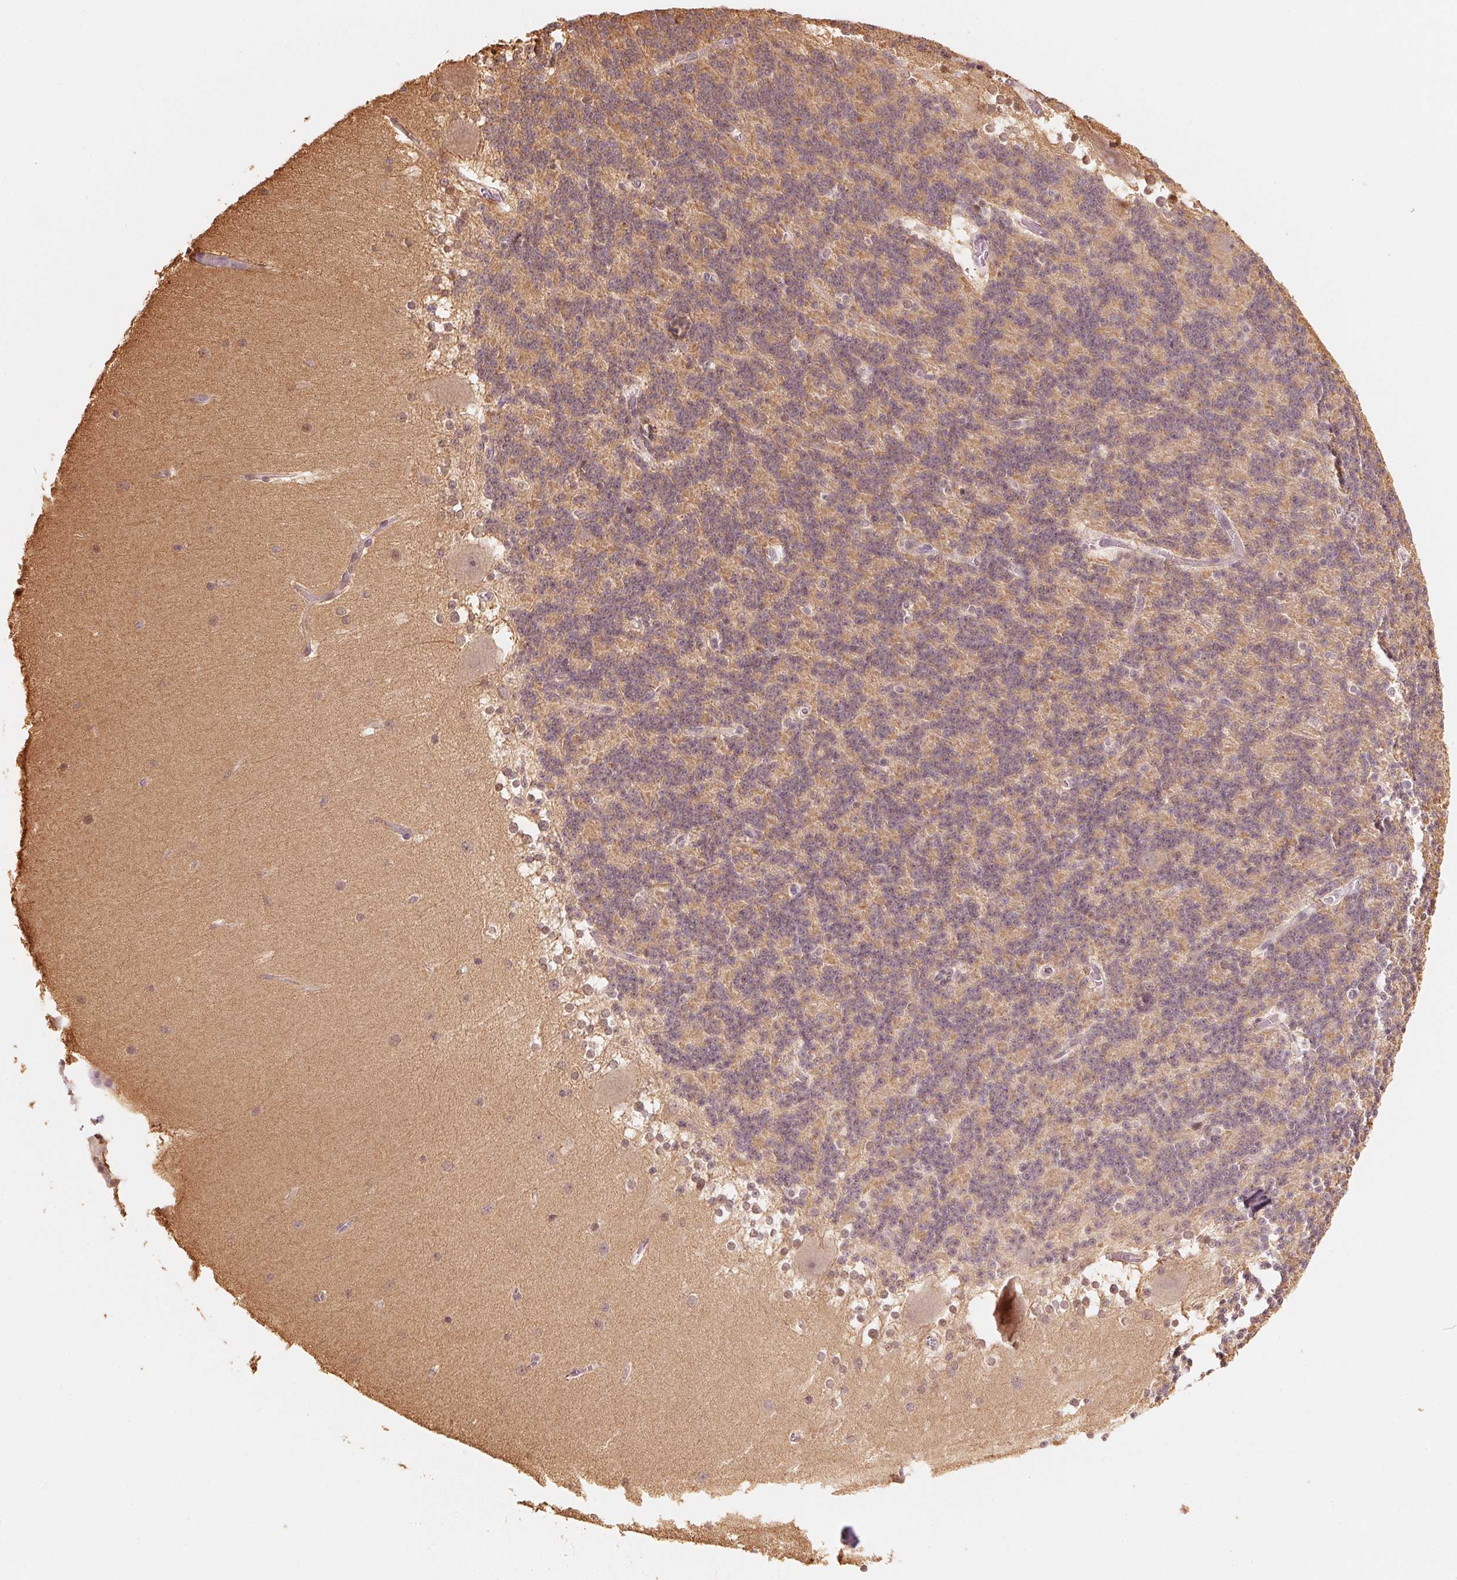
{"staining": {"intensity": "weak", "quantity": "25%-75%", "location": "cytoplasmic/membranous"}, "tissue": "cerebellum", "cell_type": "Cells in granular layer", "image_type": "normal", "snomed": [{"axis": "morphology", "description": "Normal tissue, NOS"}, {"axis": "topography", "description": "Cerebellum"}], "caption": "Human cerebellum stained for a protein (brown) reveals weak cytoplasmic/membranous positive expression in about 25%-75% of cells in granular layer.", "gene": "PRKN", "patient": {"sex": "female", "age": 19}}